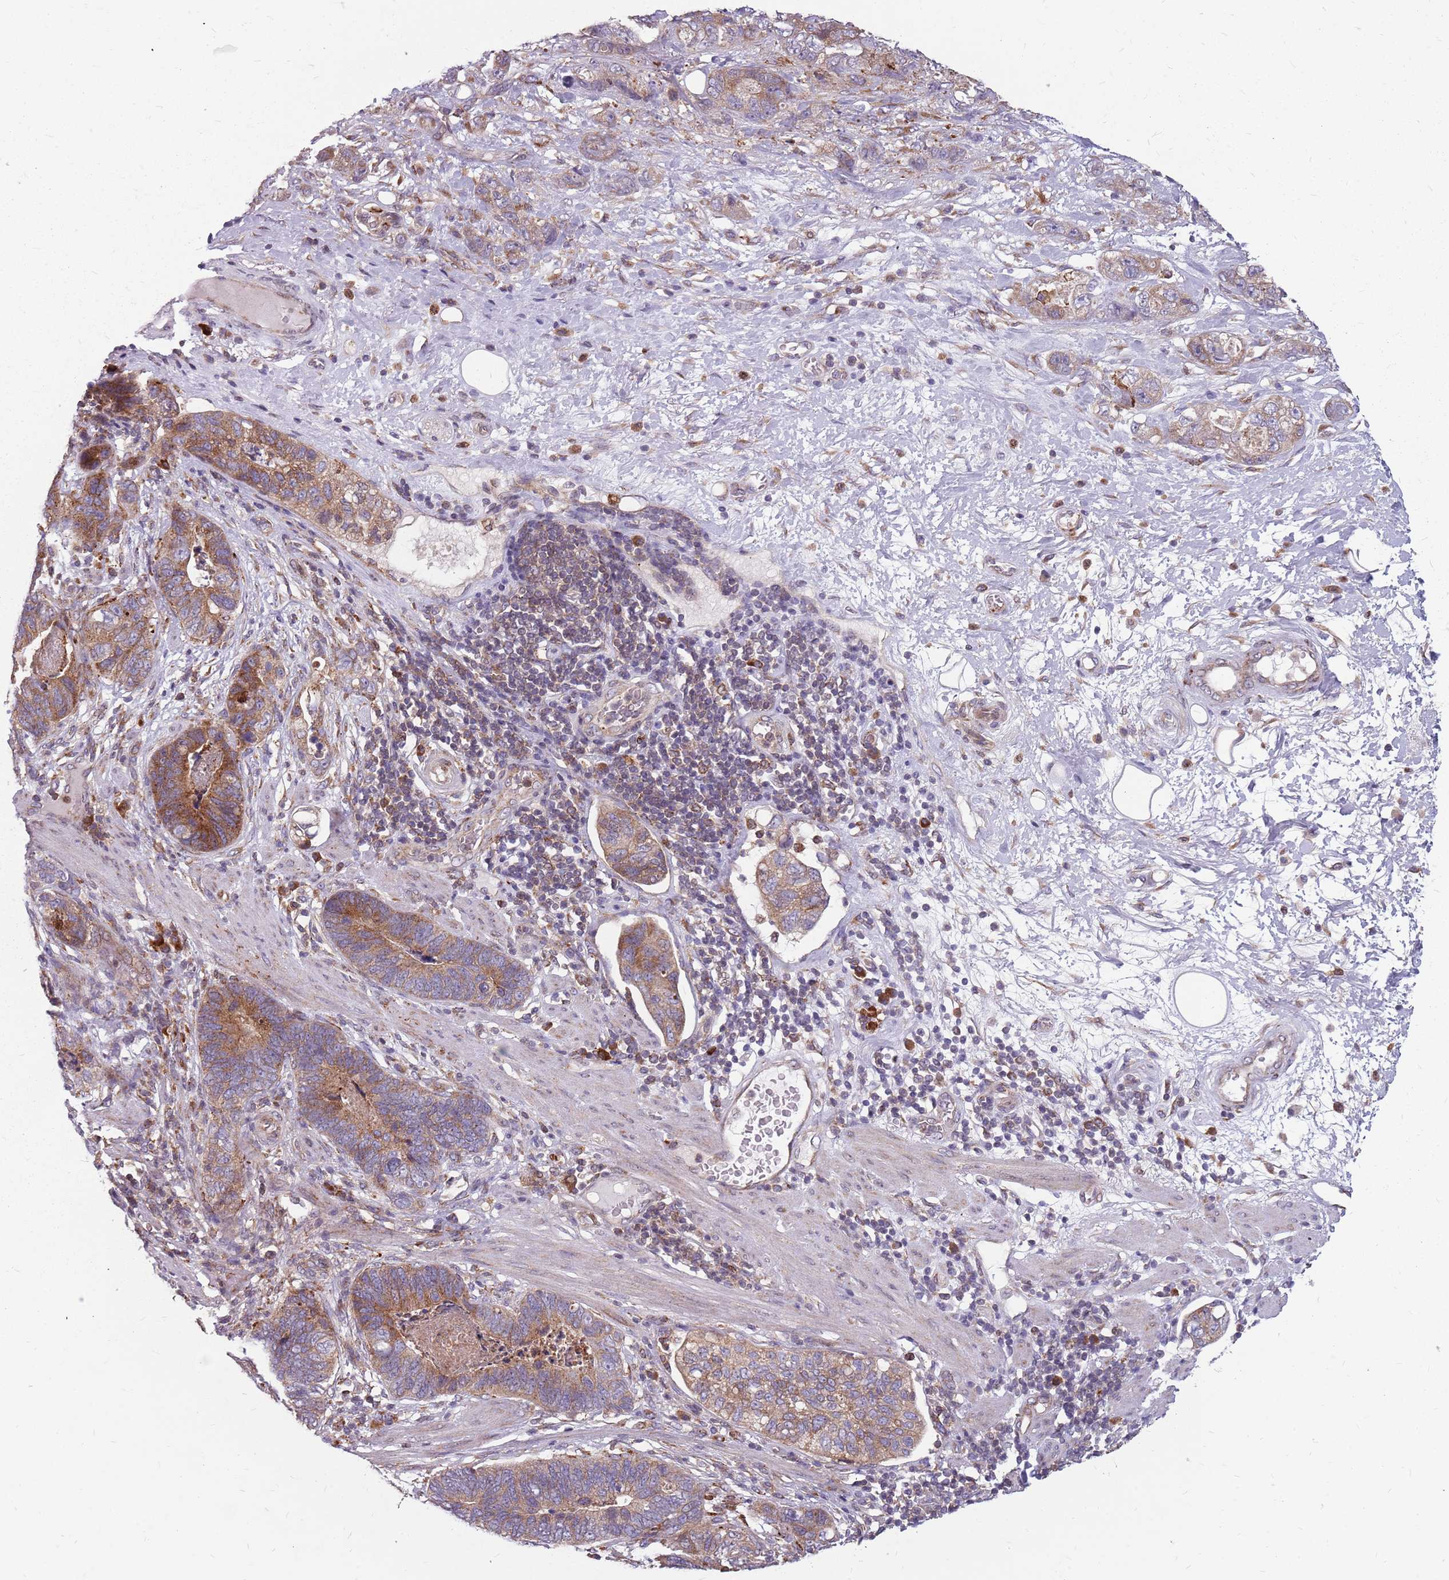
{"staining": {"intensity": "moderate", "quantity": "25%-75%", "location": "cytoplasmic/membranous"}, "tissue": "stomach cancer", "cell_type": "Tumor cells", "image_type": "cancer", "snomed": [{"axis": "morphology", "description": "Normal tissue, NOS"}, {"axis": "morphology", "description": "Adenocarcinoma, NOS"}, {"axis": "topography", "description": "Stomach"}], "caption": "Human adenocarcinoma (stomach) stained for a protein (brown) shows moderate cytoplasmic/membranous positive expression in approximately 25%-75% of tumor cells.", "gene": "NME4", "patient": {"sex": "female", "age": 89}}